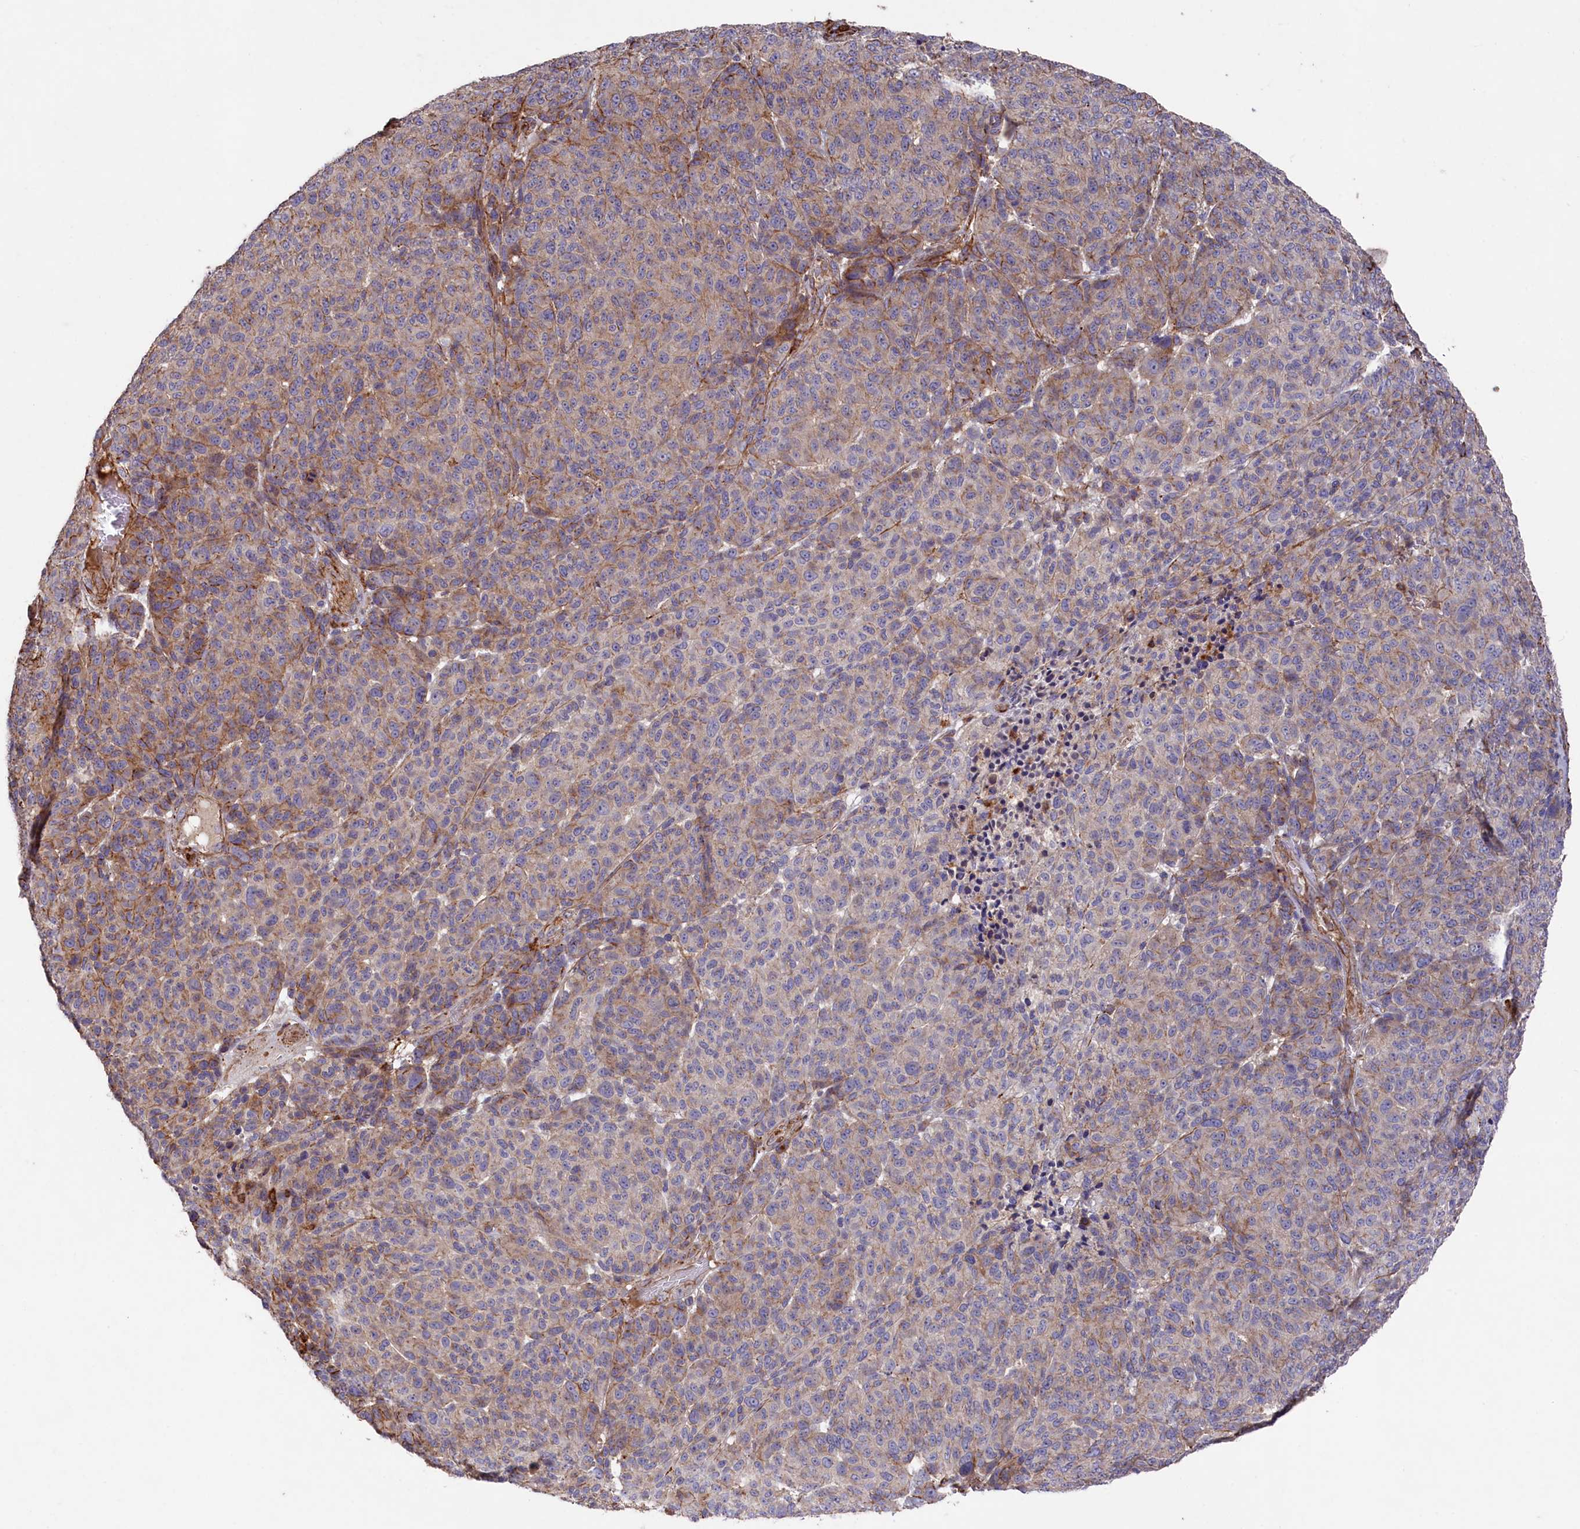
{"staining": {"intensity": "weak", "quantity": "<25%", "location": "cytoplasmic/membranous"}, "tissue": "melanoma", "cell_type": "Tumor cells", "image_type": "cancer", "snomed": [{"axis": "morphology", "description": "Malignant melanoma, NOS"}, {"axis": "topography", "description": "Skin"}], "caption": "Human melanoma stained for a protein using immunohistochemistry reveals no staining in tumor cells.", "gene": "RAPSN", "patient": {"sex": "male", "age": 49}}